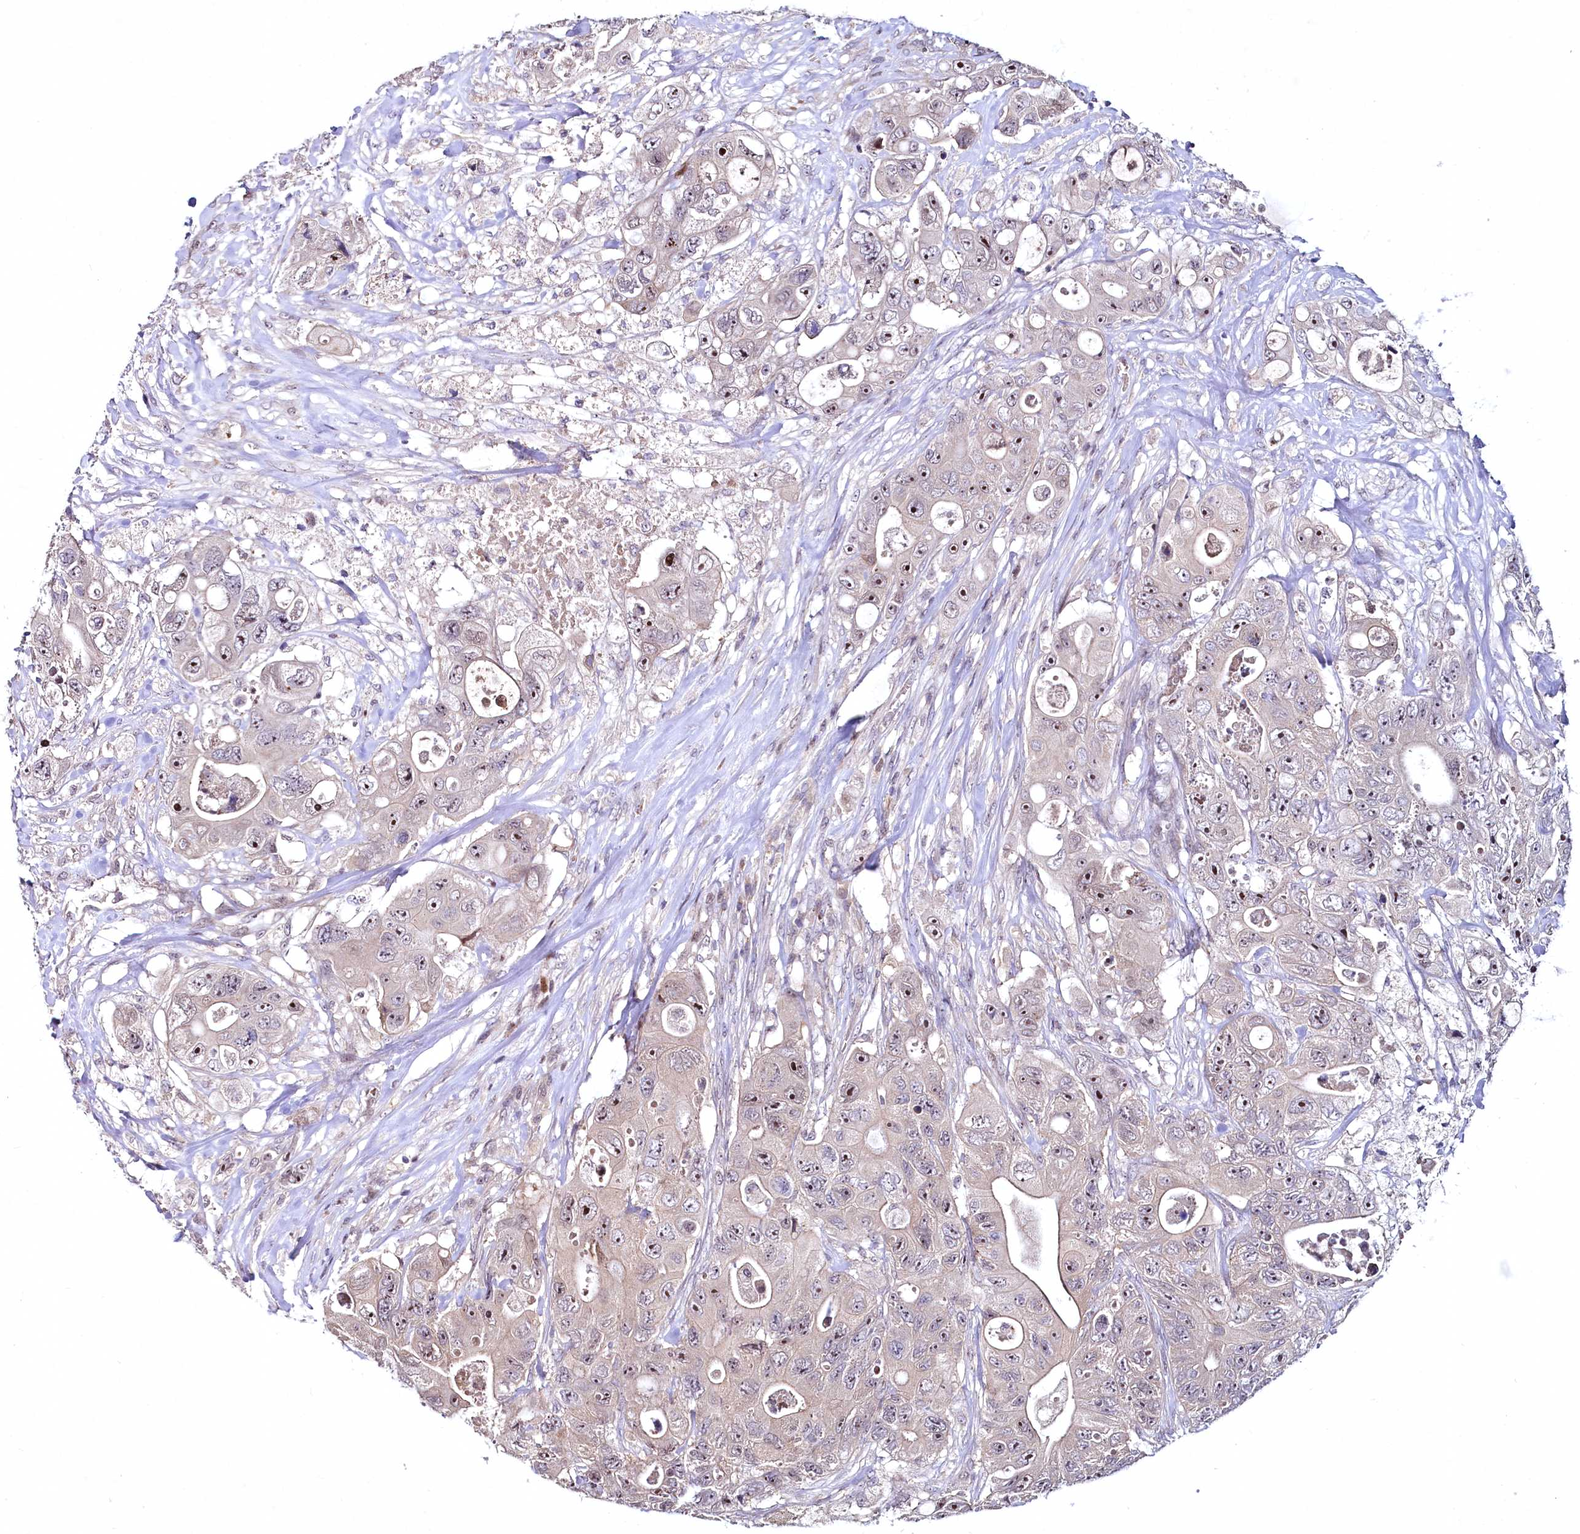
{"staining": {"intensity": "moderate", "quantity": "25%-75%", "location": "nuclear"}, "tissue": "colorectal cancer", "cell_type": "Tumor cells", "image_type": "cancer", "snomed": [{"axis": "morphology", "description": "Adenocarcinoma, NOS"}, {"axis": "topography", "description": "Colon"}], "caption": "Adenocarcinoma (colorectal) was stained to show a protein in brown. There is medium levels of moderate nuclear positivity in approximately 25%-75% of tumor cells. The protein is shown in brown color, while the nuclei are stained blue.", "gene": "N4BP2L1", "patient": {"sex": "female", "age": 46}}